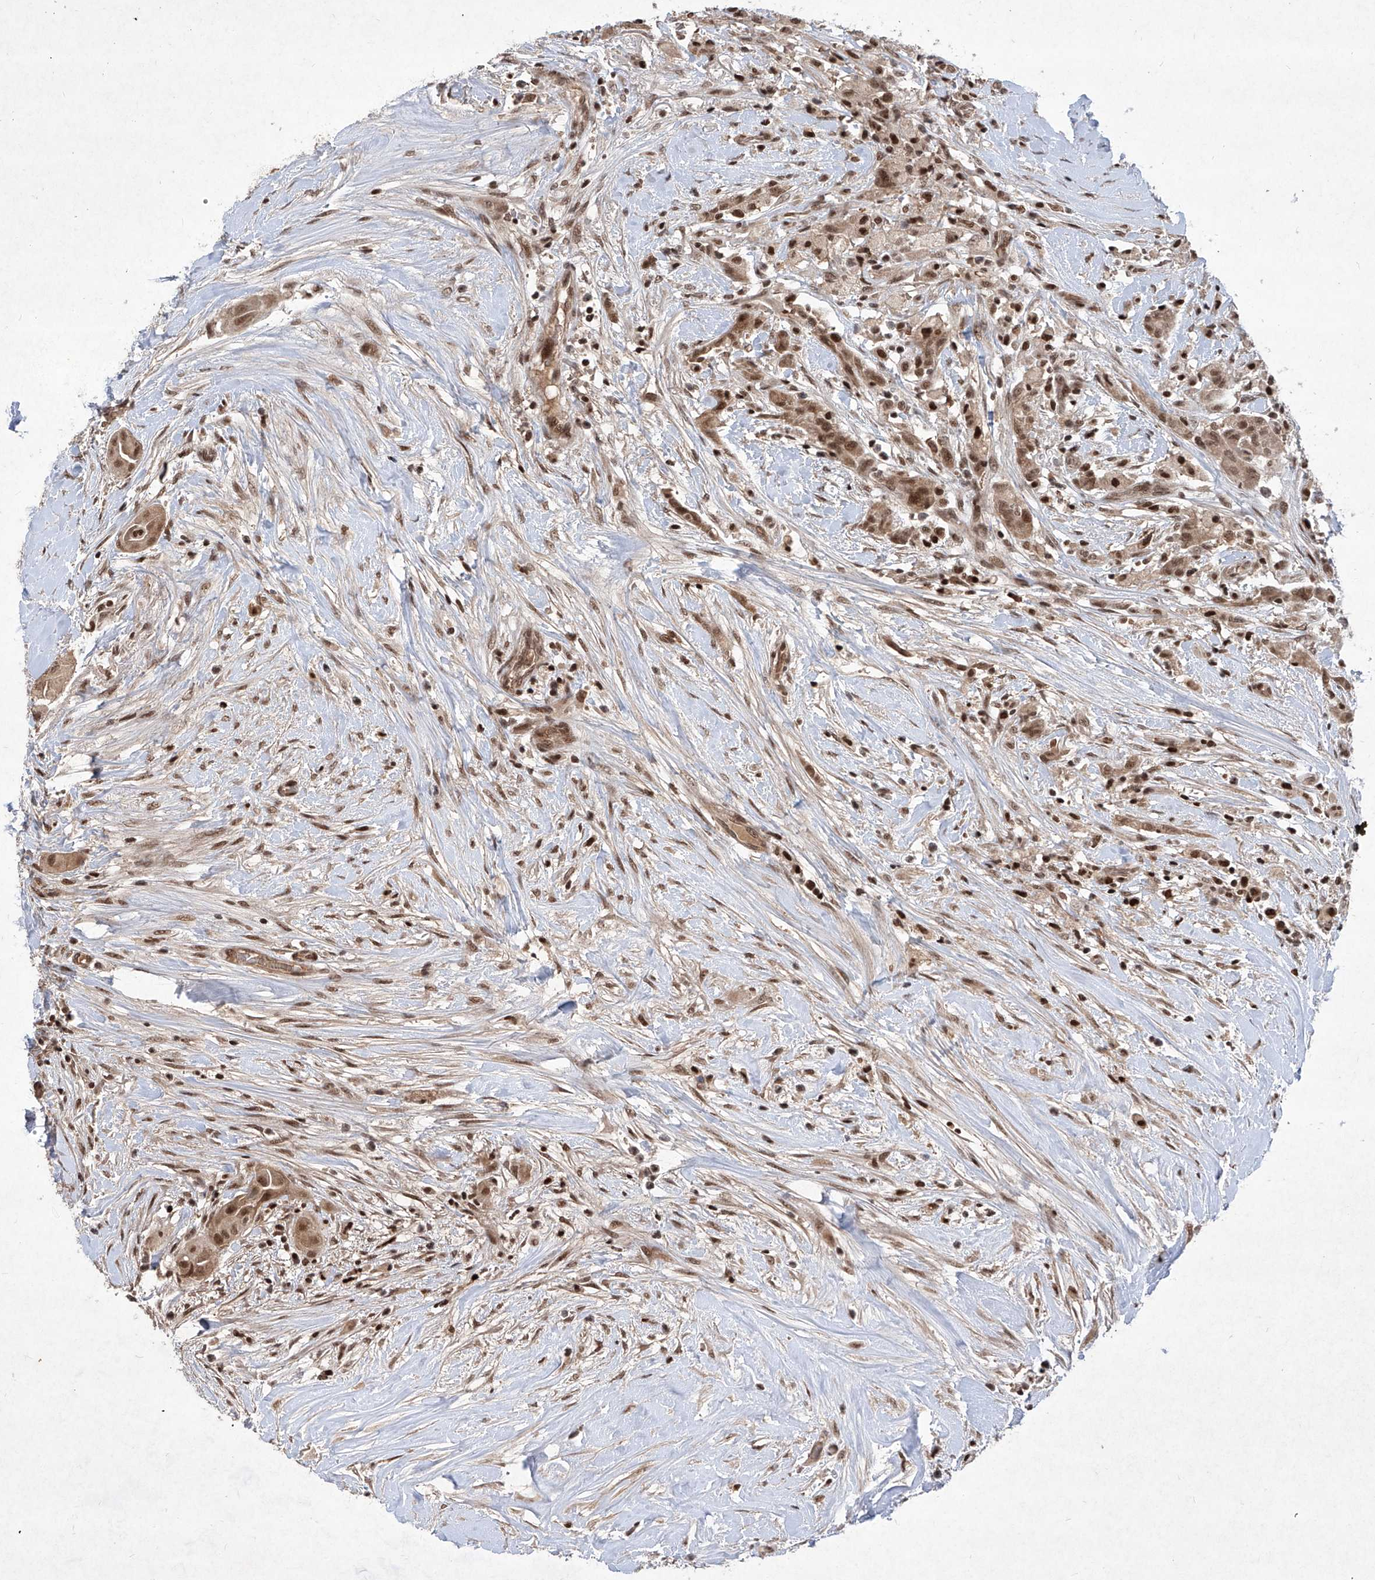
{"staining": {"intensity": "moderate", "quantity": ">75%", "location": "cytoplasmic/membranous,nuclear"}, "tissue": "thyroid cancer", "cell_type": "Tumor cells", "image_type": "cancer", "snomed": [{"axis": "morphology", "description": "Papillary adenocarcinoma, NOS"}, {"axis": "topography", "description": "Thyroid gland"}], "caption": "Thyroid cancer (papillary adenocarcinoma) was stained to show a protein in brown. There is medium levels of moderate cytoplasmic/membranous and nuclear staining in approximately >75% of tumor cells.", "gene": "IRF2", "patient": {"sex": "female", "age": 59}}